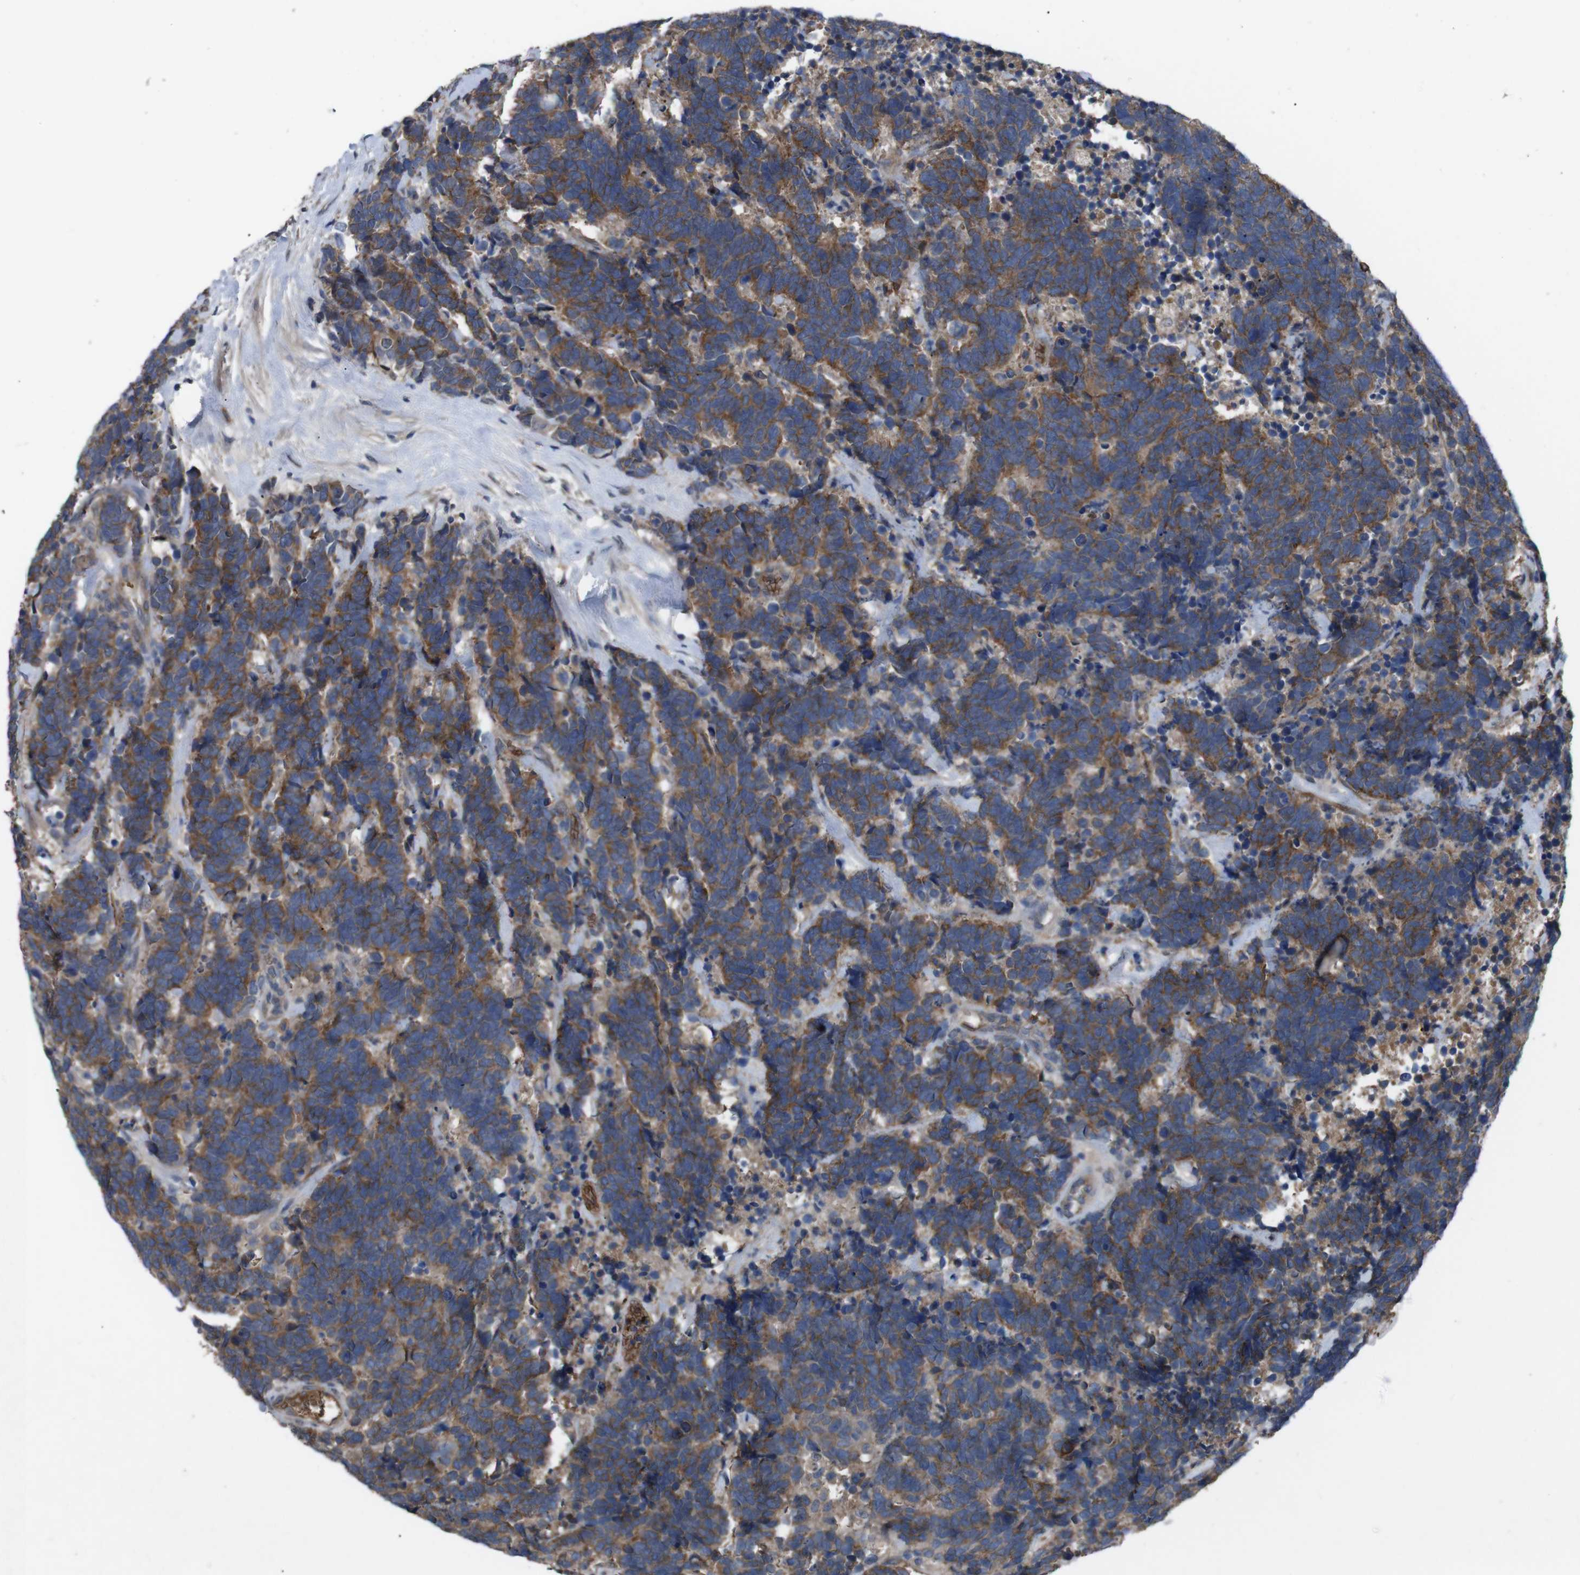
{"staining": {"intensity": "moderate", "quantity": ">75%", "location": "cytoplasmic/membranous"}, "tissue": "carcinoid", "cell_type": "Tumor cells", "image_type": "cancer", "snomed": [{"axis": "morphology", "description": "Carcinoma, NOS"}, {"axis": "morphology", "description": "Carcinoid, malignant, NOS"}, {"axis": "topography", "description": "Urinary bladder"}], "caption": "Carcinoid stained with immunohistochemistry reveals moderate cytoplasmic/membranous expression in about >75% of tumor cells. Immunohistochemistry (ihc) stains the protein of interest in brown and the nuclei are stained blue.", "gene": "SPTB", "patient": {"sex": "male", "age": 57}}